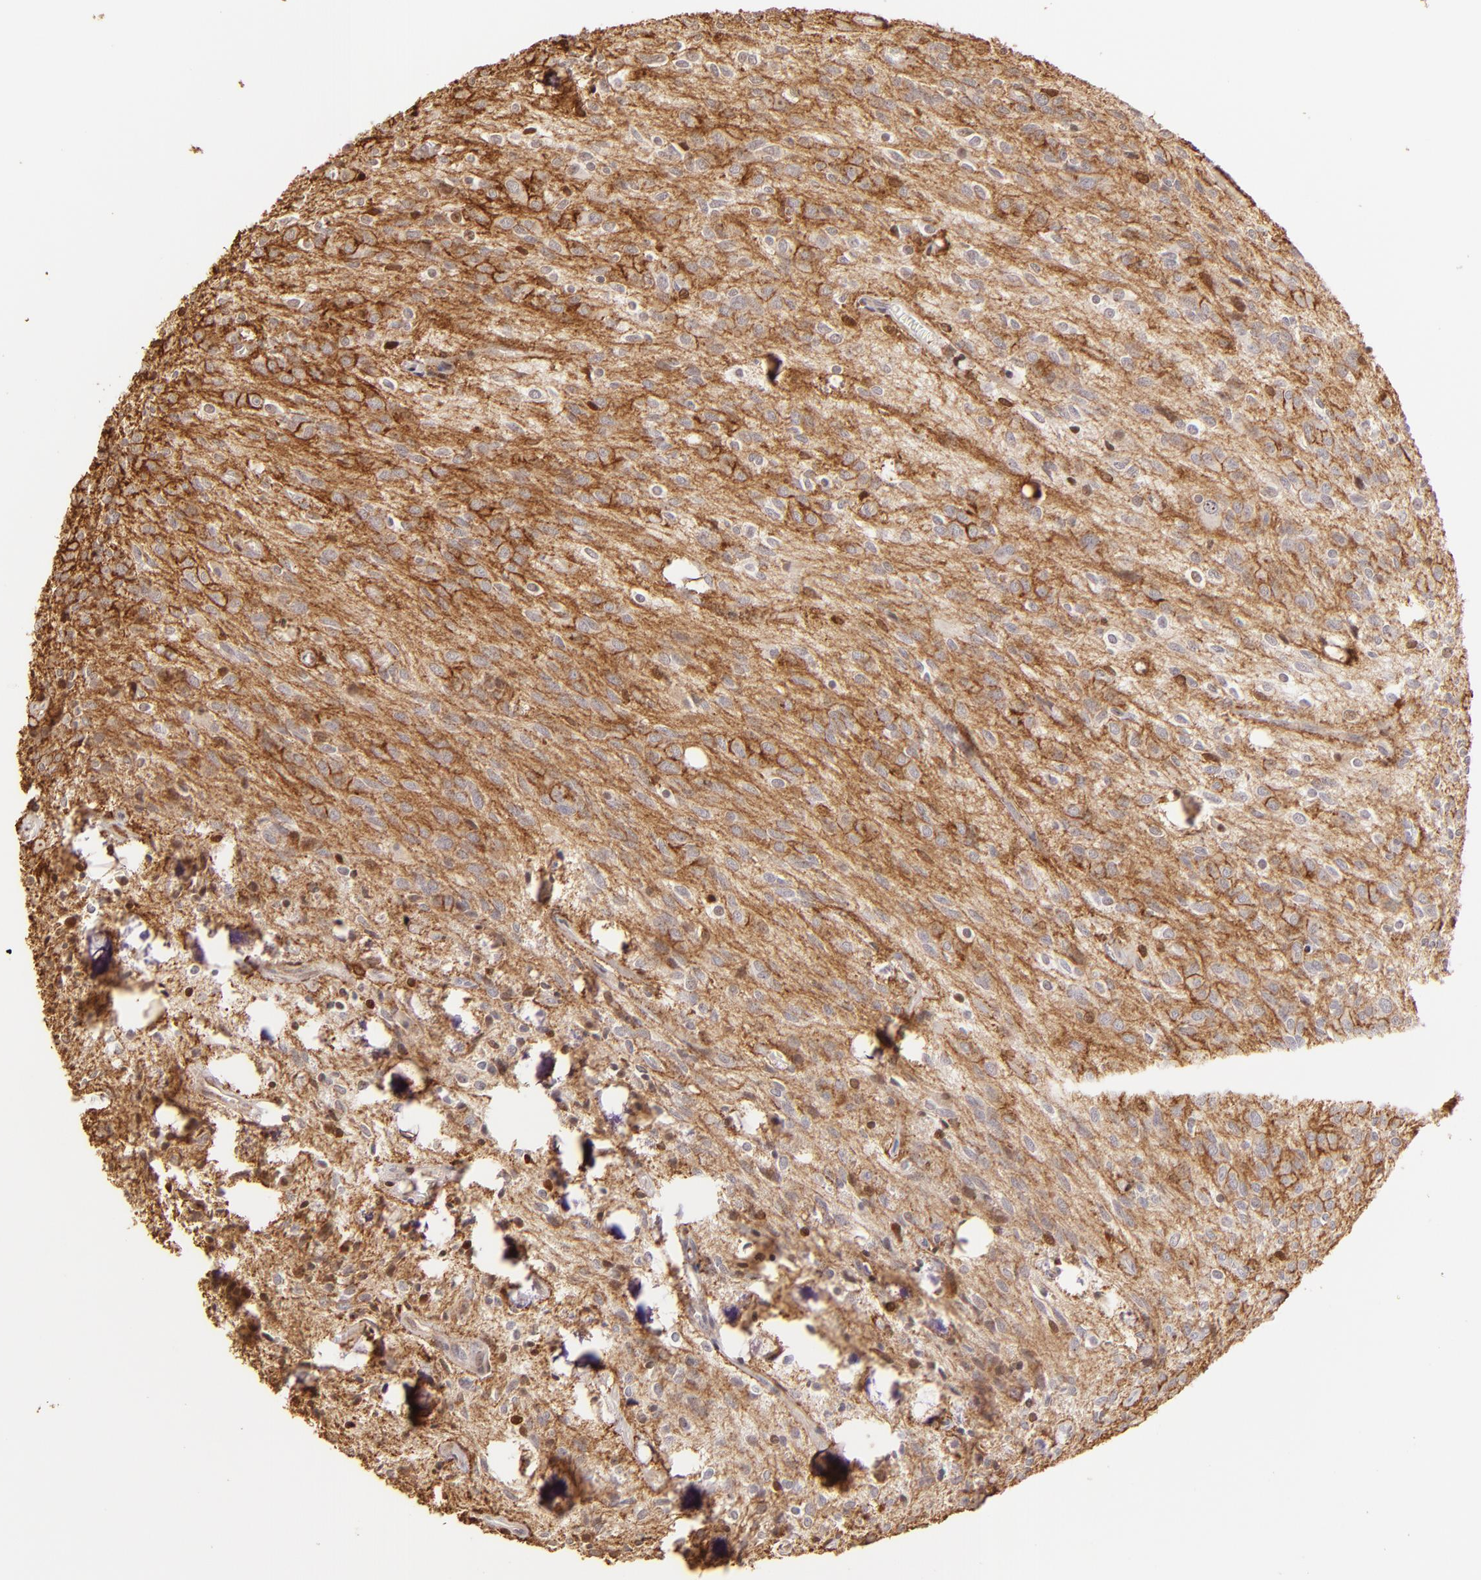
{"staining": {"intensity": "strong", "quantity": "25%-75%", "location": "cytoplasmic/membranous"}, "tissue": "glioma", "cell_type": "Tumor cells", "image_type": "cancer", "snomed": [{"axis": "morphology", "description": "Glioma, malignant, Low grade"}, {"axis": "topography", "description": "Brain"}], "caption": "Low-grade glioma (malignant) stained with immunohistochemistry (IHC) demonstrates strong cytoplasmic/membranous positivity in approximately 25%-75% of tumor cells.", "gene": "BTK", "patient": {"sex": "female", "age": 15}}